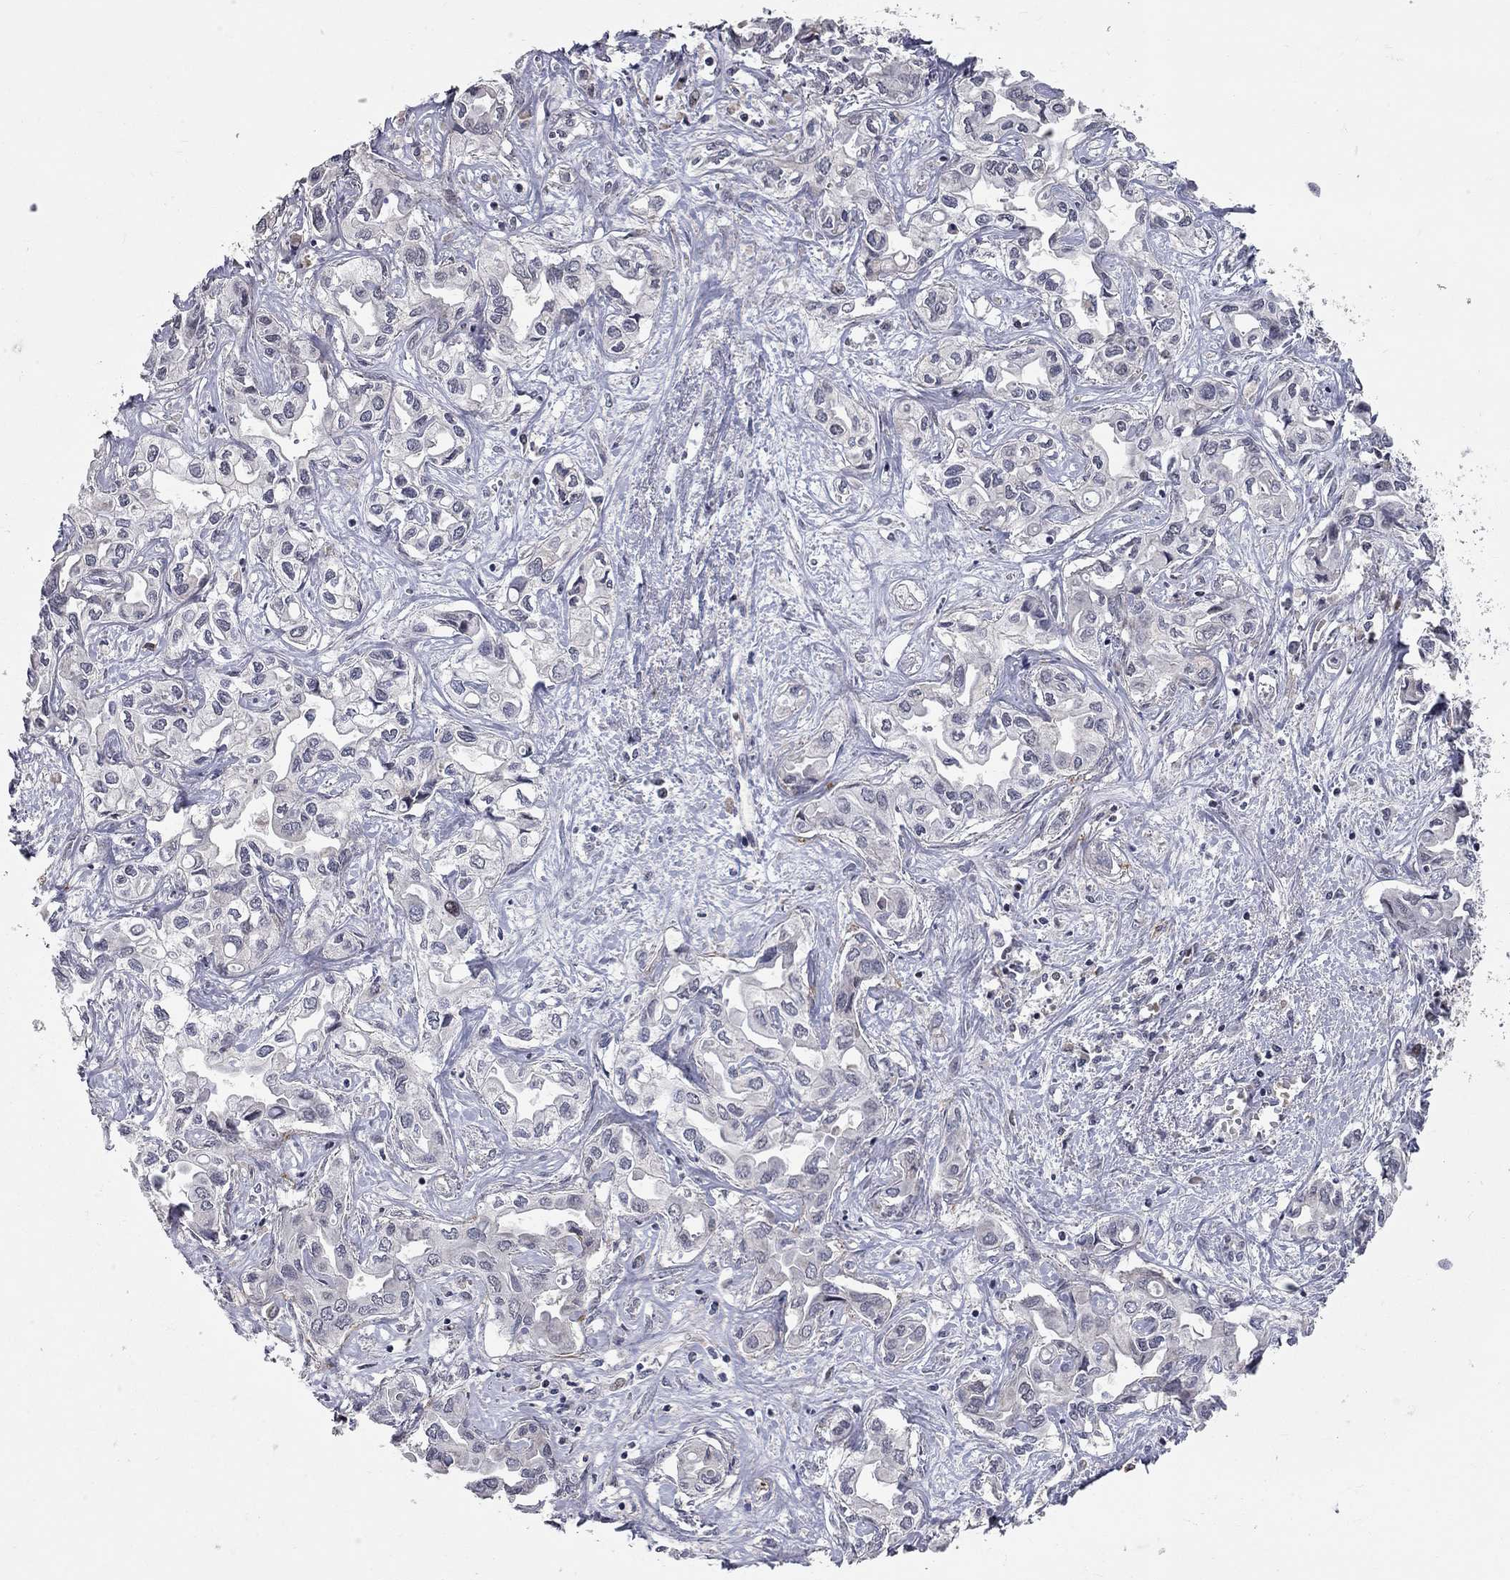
{"staining": {"intensity": "negative", "quantity": "none", "location": "none"}, "tissue": "liver cancer", "cell_type": "Tumor cells", "image_type": "cancer", "snomed": [{"axis": "morphology", "description": "Cholangiocarcinoma"}, {"axis": "topography", "description": "Liver"}], "caption": "An immunohistochemistry (IHC) image of liver cancer is shown. There is no staining in tumor cells of liver cancer.", "gene": "HDAC3", "patient": {"sex": "female", "age": 64}}